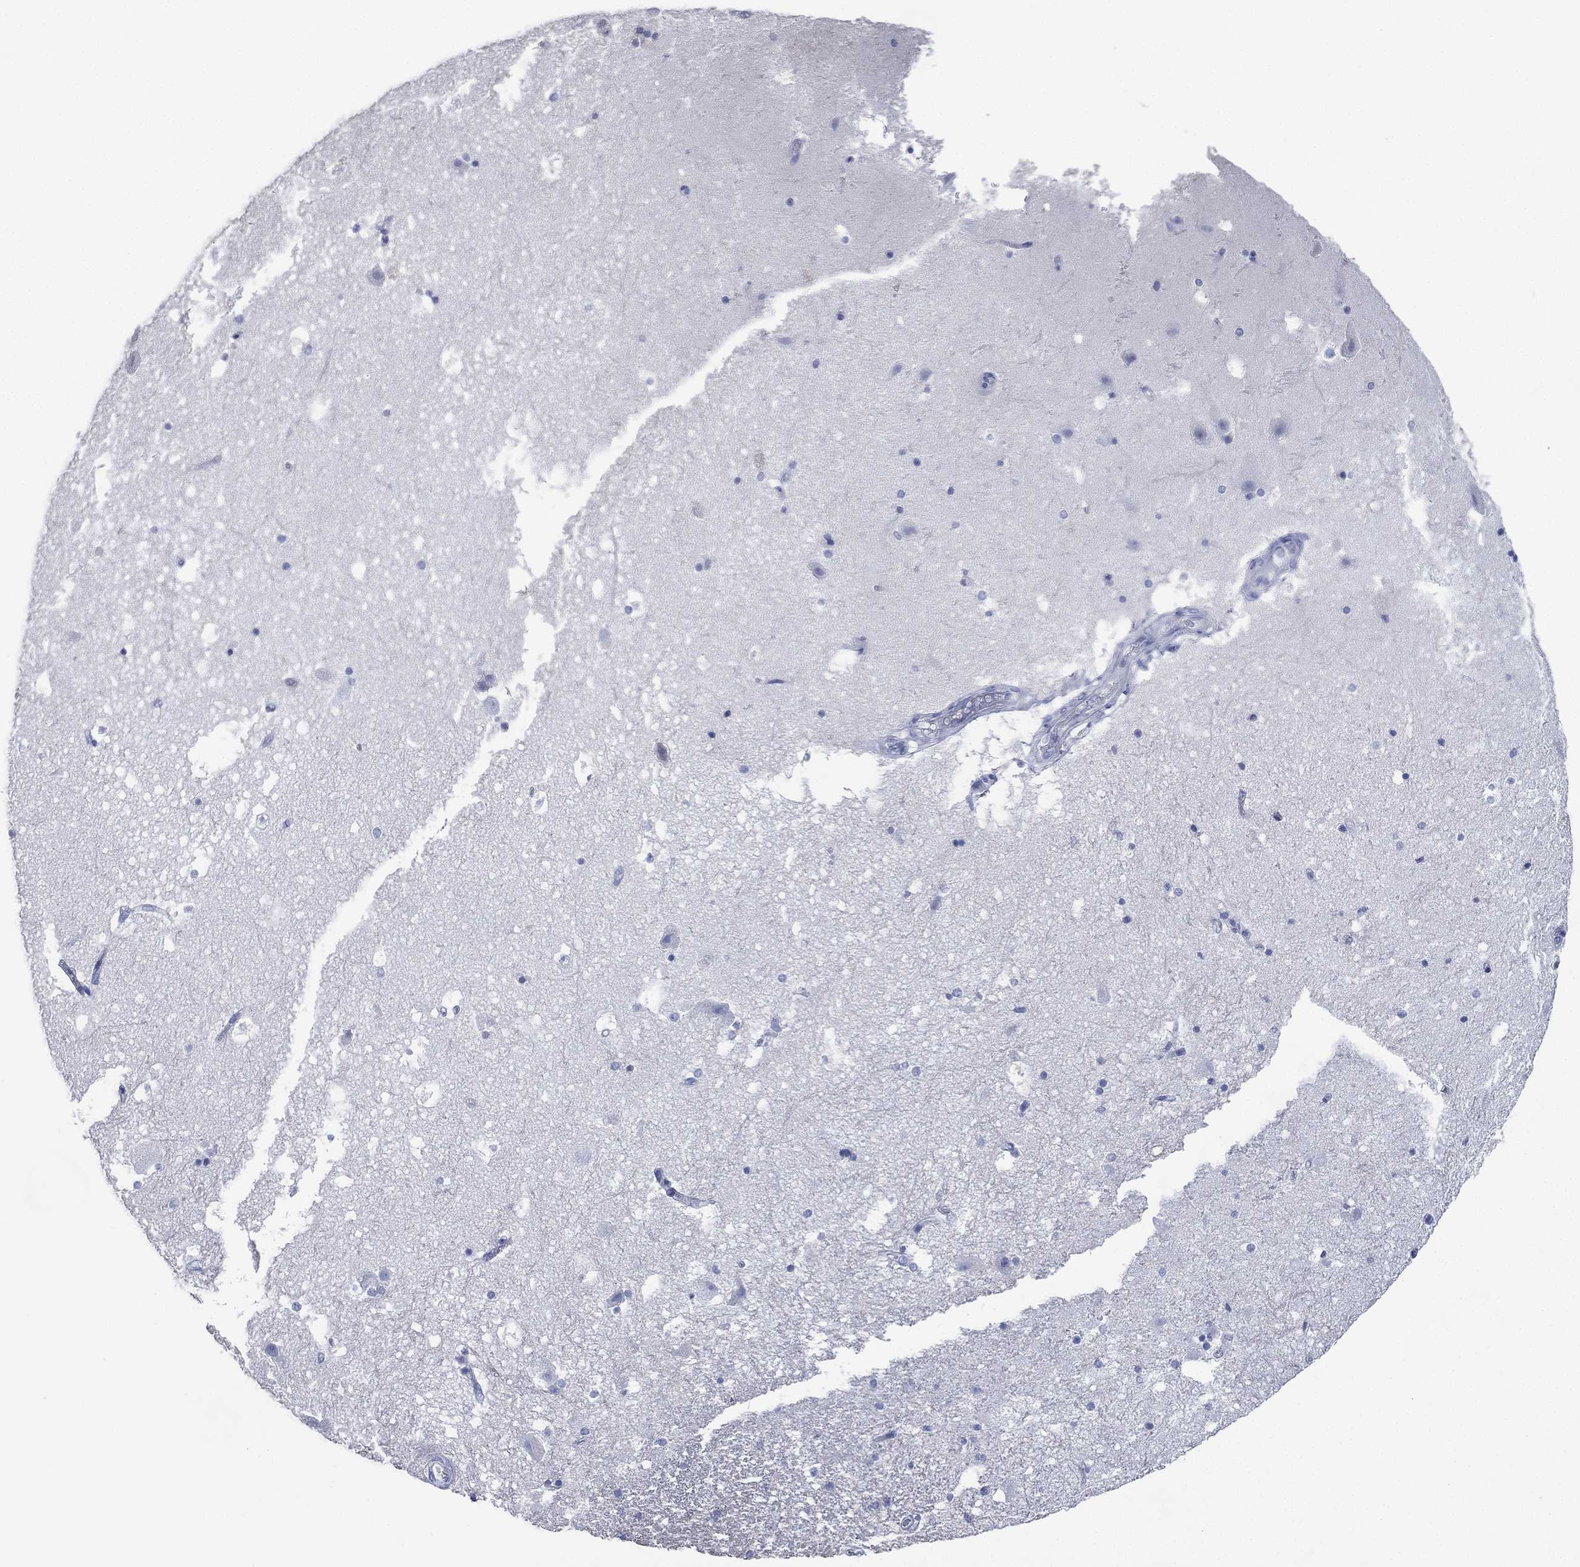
{"staining": {"intensity": "negative", "quantity": "none", "location": "none"}, "tissue": "hippocampus", "cell_type": "Glial cells", "image_type": "normal", "snomed": [{"axis": "morphology", "description": "Normal tissue, NOS"}, {"axis": "topography", "description": "Hippocampus"}], "caption": "An IHC photomicrograph of unremarkable hippocampus is shown. There is no staining in glial cells of hippocampus. Nuclei are stained in blue.", "gene": "TMEM247", "patient": {"sex": "male", "age": 51}}